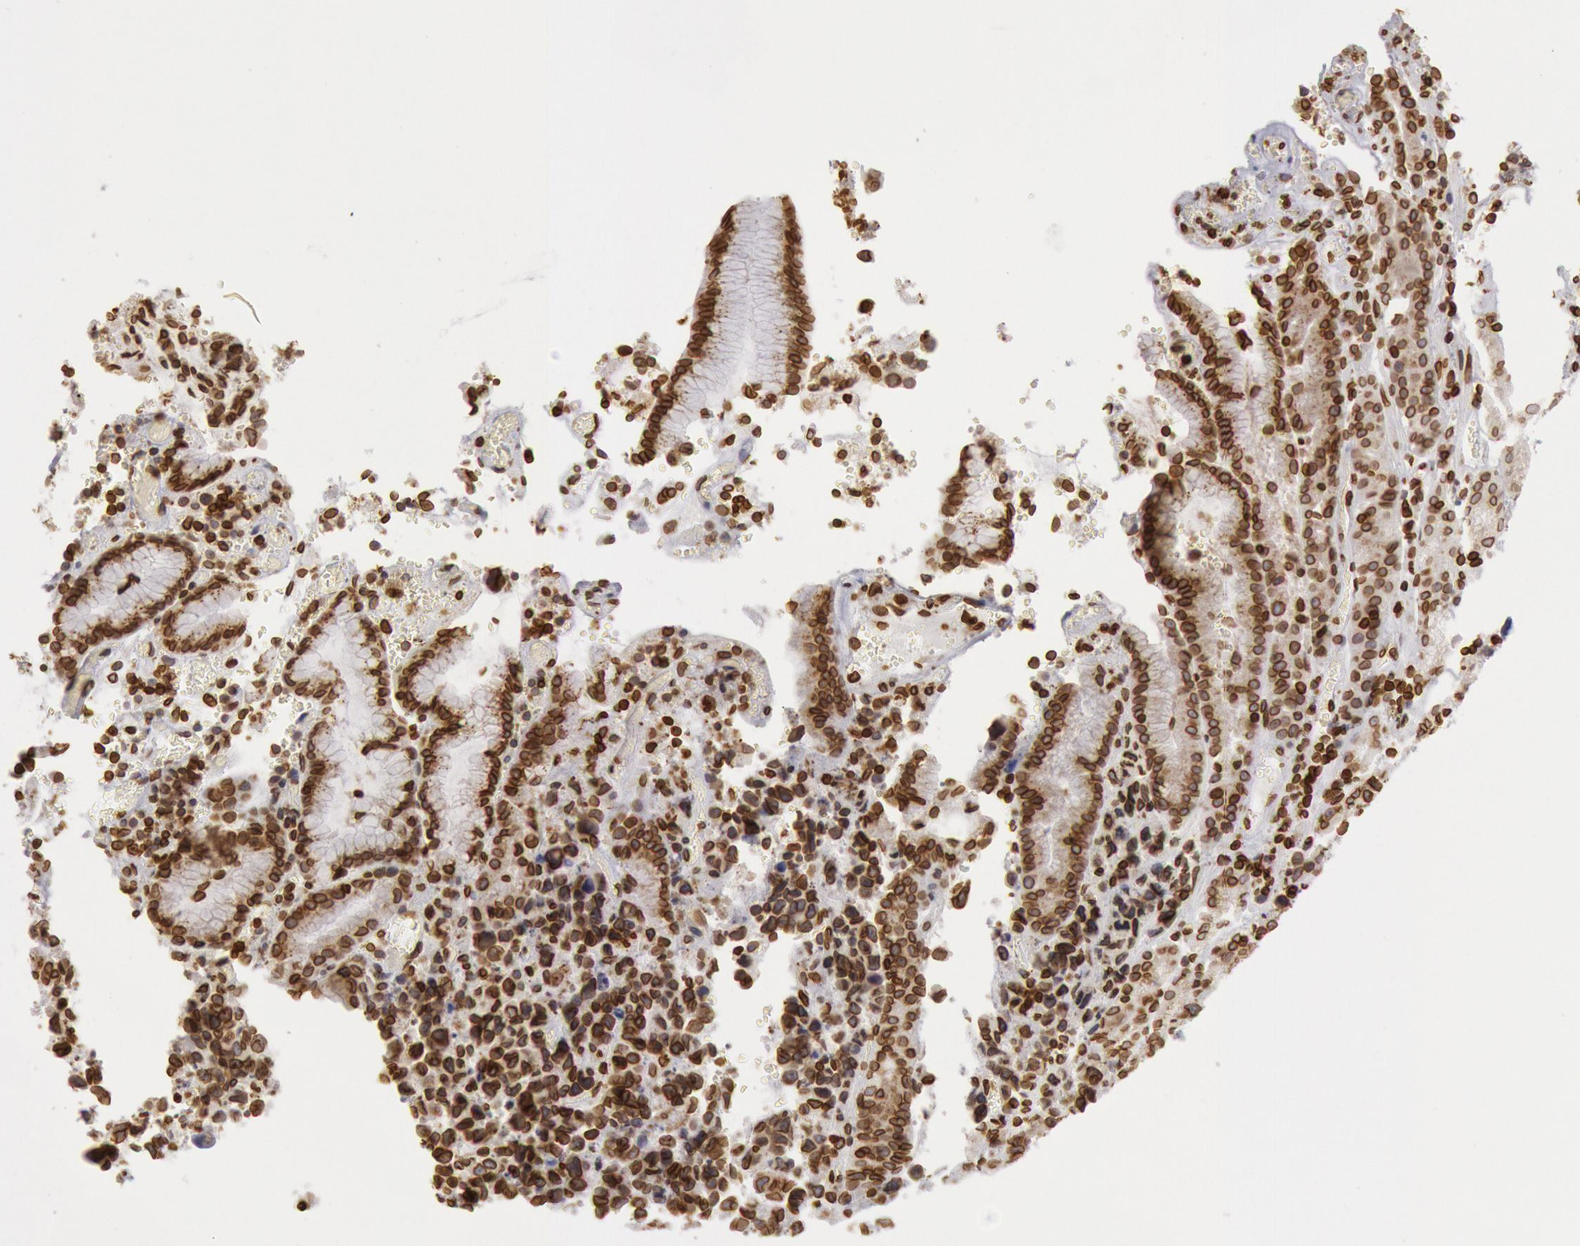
{"staining": {"intensity": "strong", "quantity": ">75%", "location": "cytoplasmic/membranous,nuclear"}, "tissue": "stomach cancer", "cell_type": "Tumor cells", "image_type": "cancer", "snomed": [{"axis": "morphology", "description": "Adenocarcinoma, NOS"}, {"axis": "topography", "description": "Stomach, upper"}], "caption": "A high amount of strong cytoplasmic/membranous and nuclear expression is seen in approximately >75% of tumor cells in stomach cancer tissue.", "gene": "SUN2", "patient": {"sex": "male", "age": 71}}